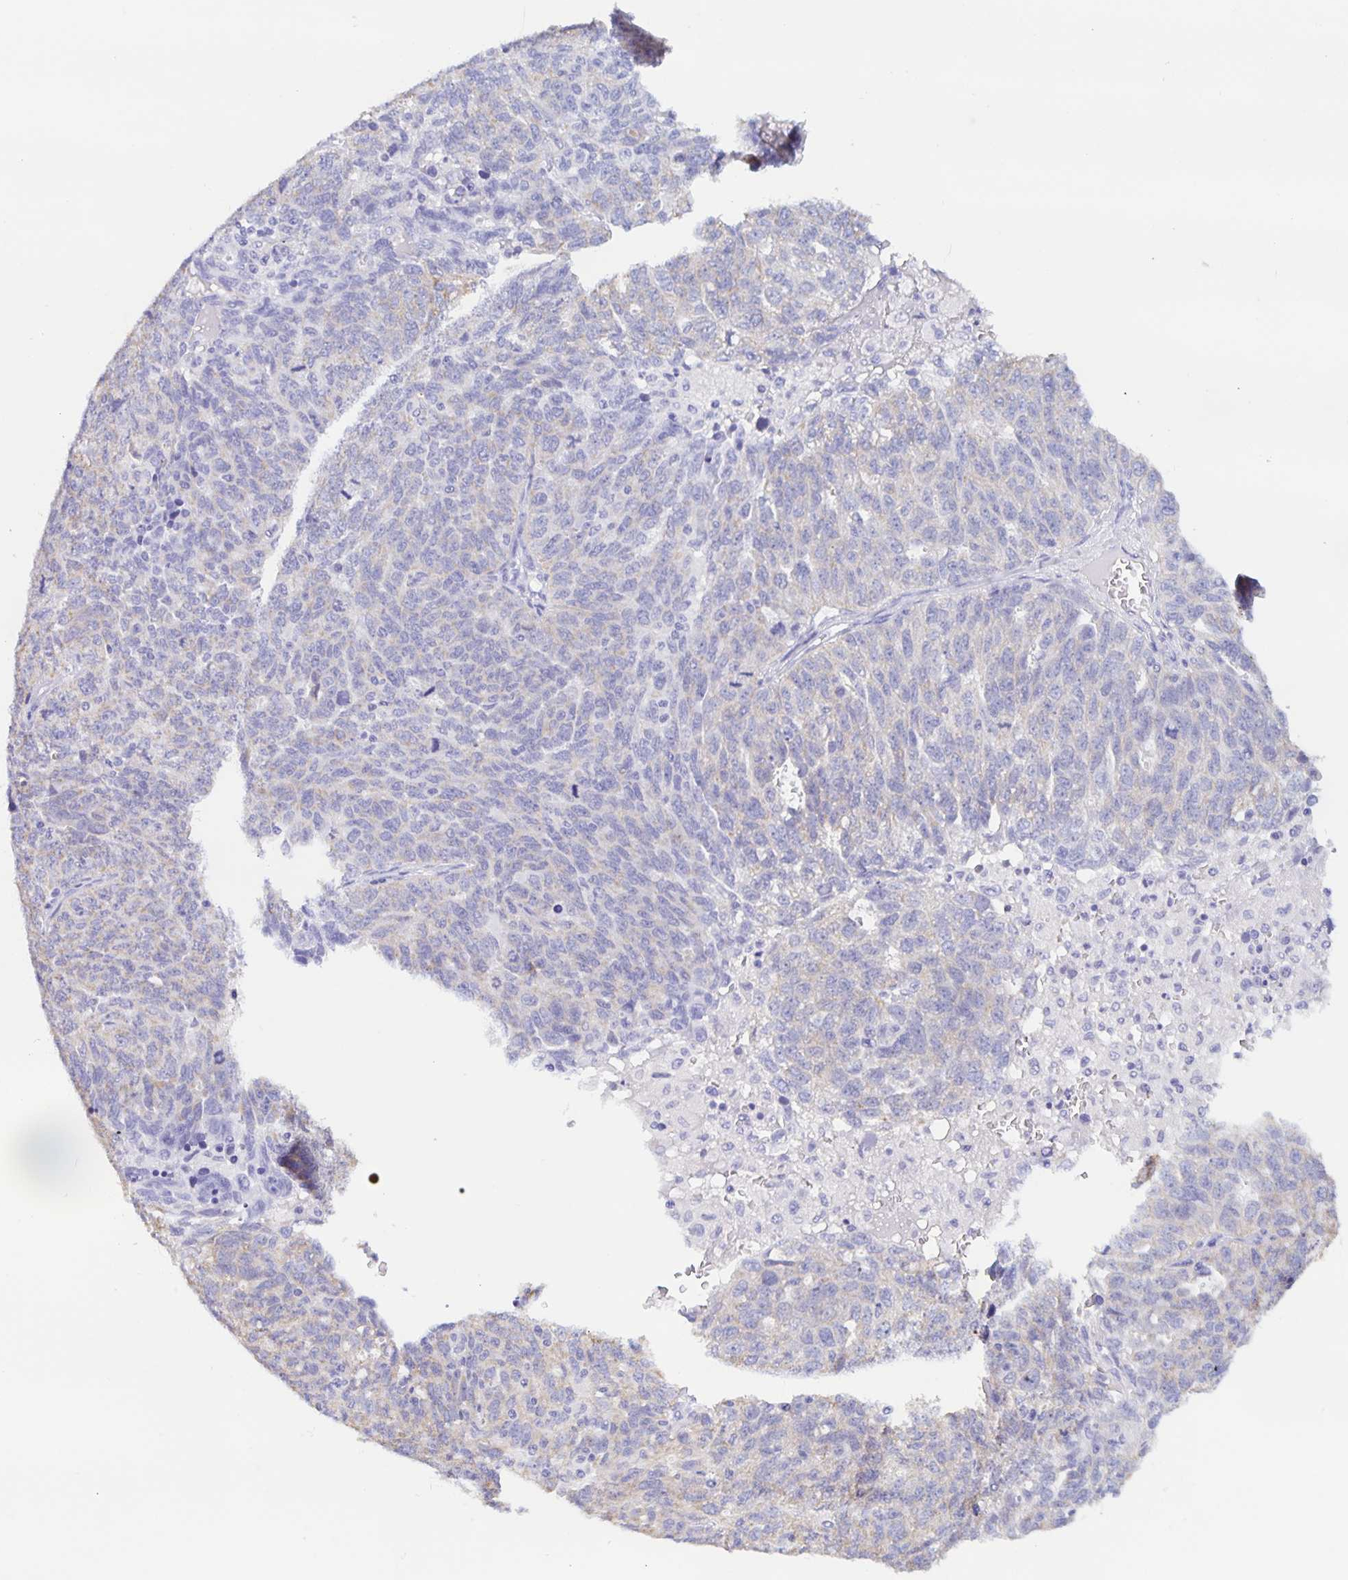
{"staining": {"intensity": "negative", "quantity": "none", "location": "none"}, "tissue": "ovarian cancer", "cell_type": "Tumor cells", "image_type": "cancer", "snomed": [{"axis": "morphology", "description": "Cystadenocarcinoma, serous, NOS"}, {"axis": "topography", "description": "Ovary"}], "caption": "The histopathology image shows no significant positivity in tumor cells of ovarian cancer (serous cystadenocarcinoma).", "gene": "DMBT1", "patient": {"sex": "female", "age": 71}}